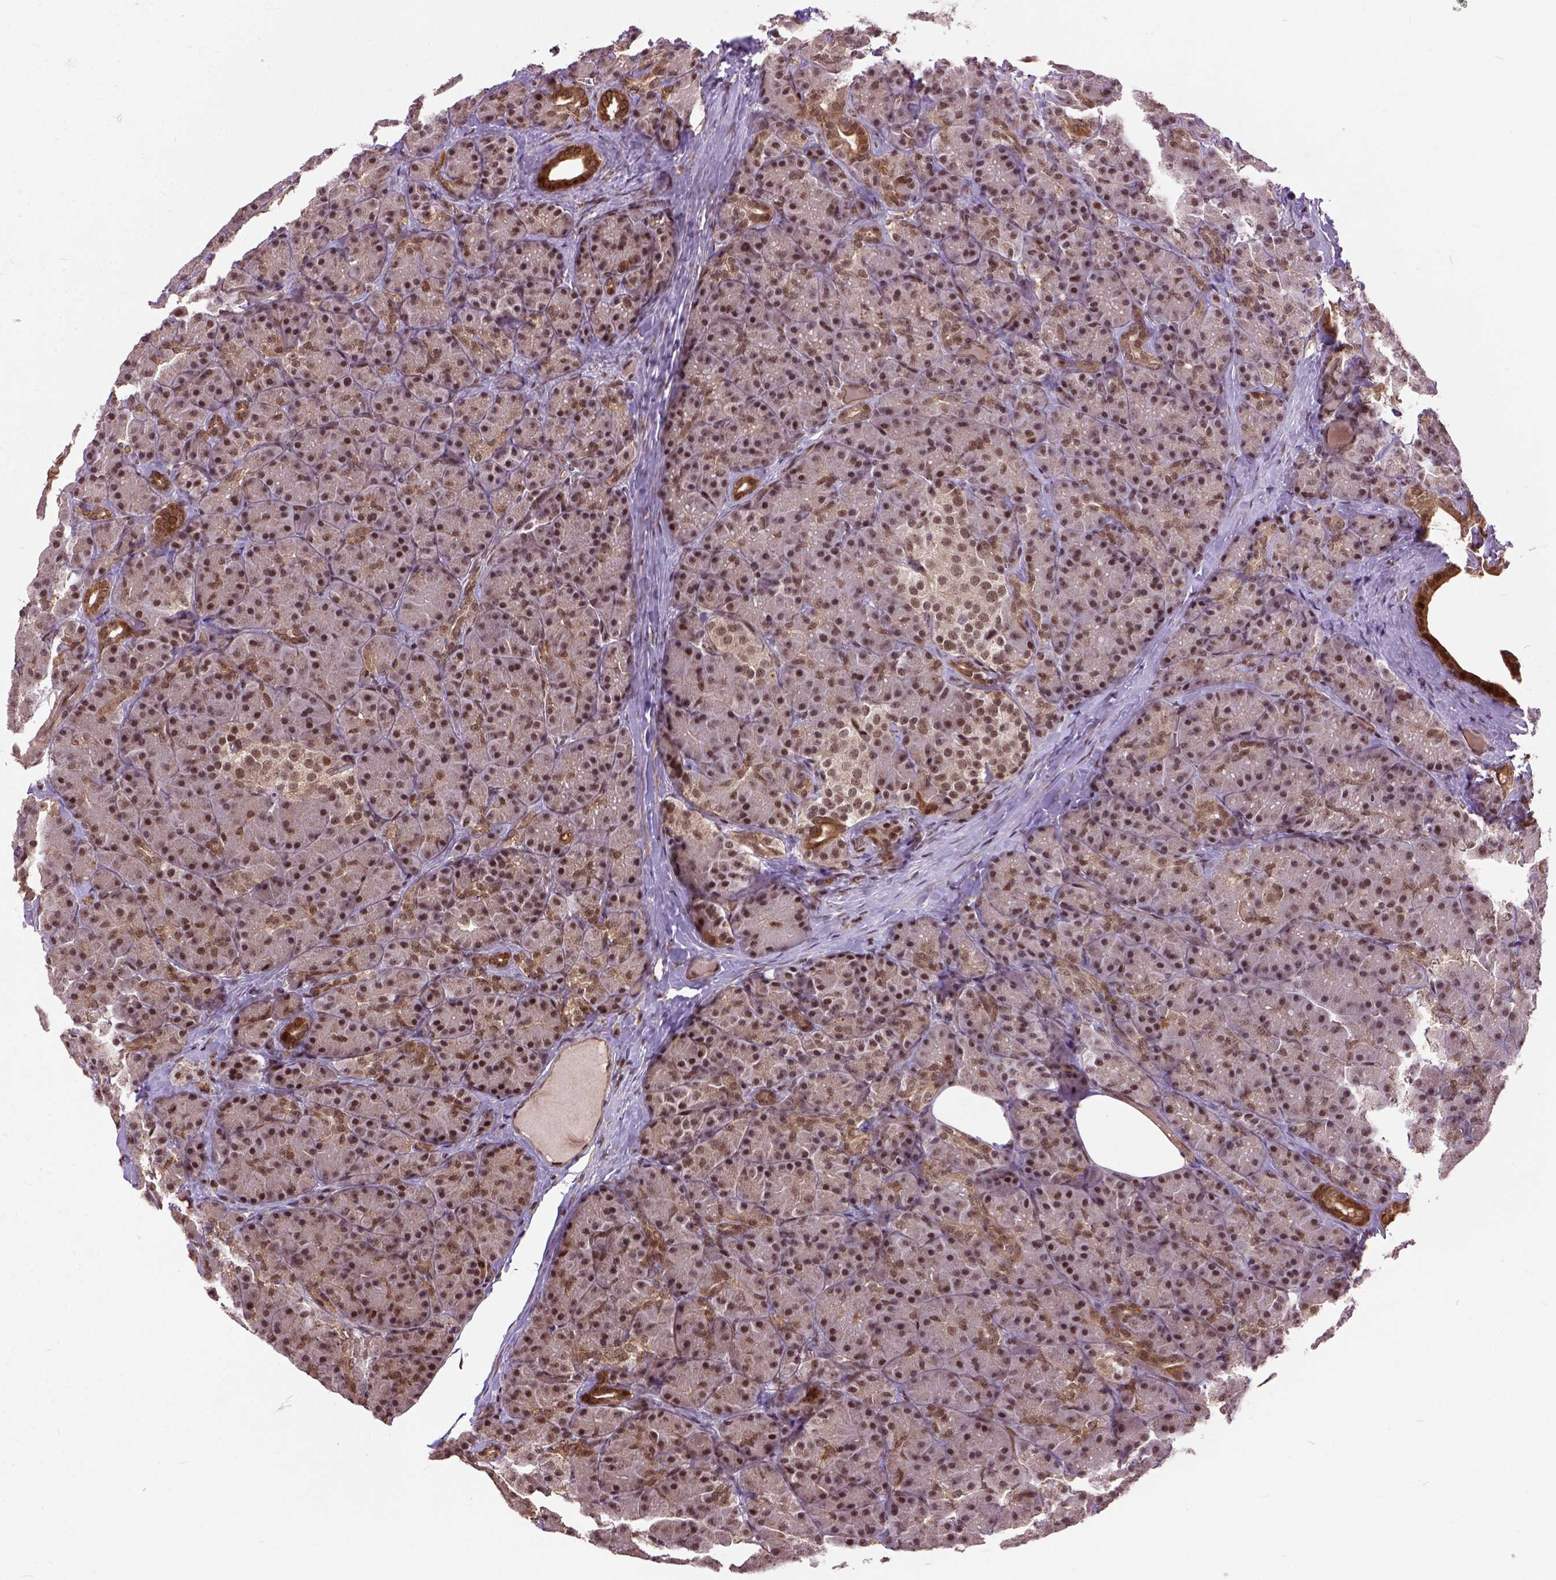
{"staining": {"intensity": "strong", "quantity": ">75%", "location": "nuclear"}, "tissue": "pancreas", "cell_type": "Exocrine glandular cells", "image_type": "normal", "snomed": [{"axis": "morphology", "description": "Normal tissue, NOS"}, {"axis": "topography", "description": "Pancreas"}], "caption": "Strong nuclear protein staining is identified in about >75% of exocrine glandular cells in pancreas. The protein of interest is shown in brown color, while the nuclei are stained blue.", "gene": "ZNF630", "patient": {"sex": "male", "age": 57}}